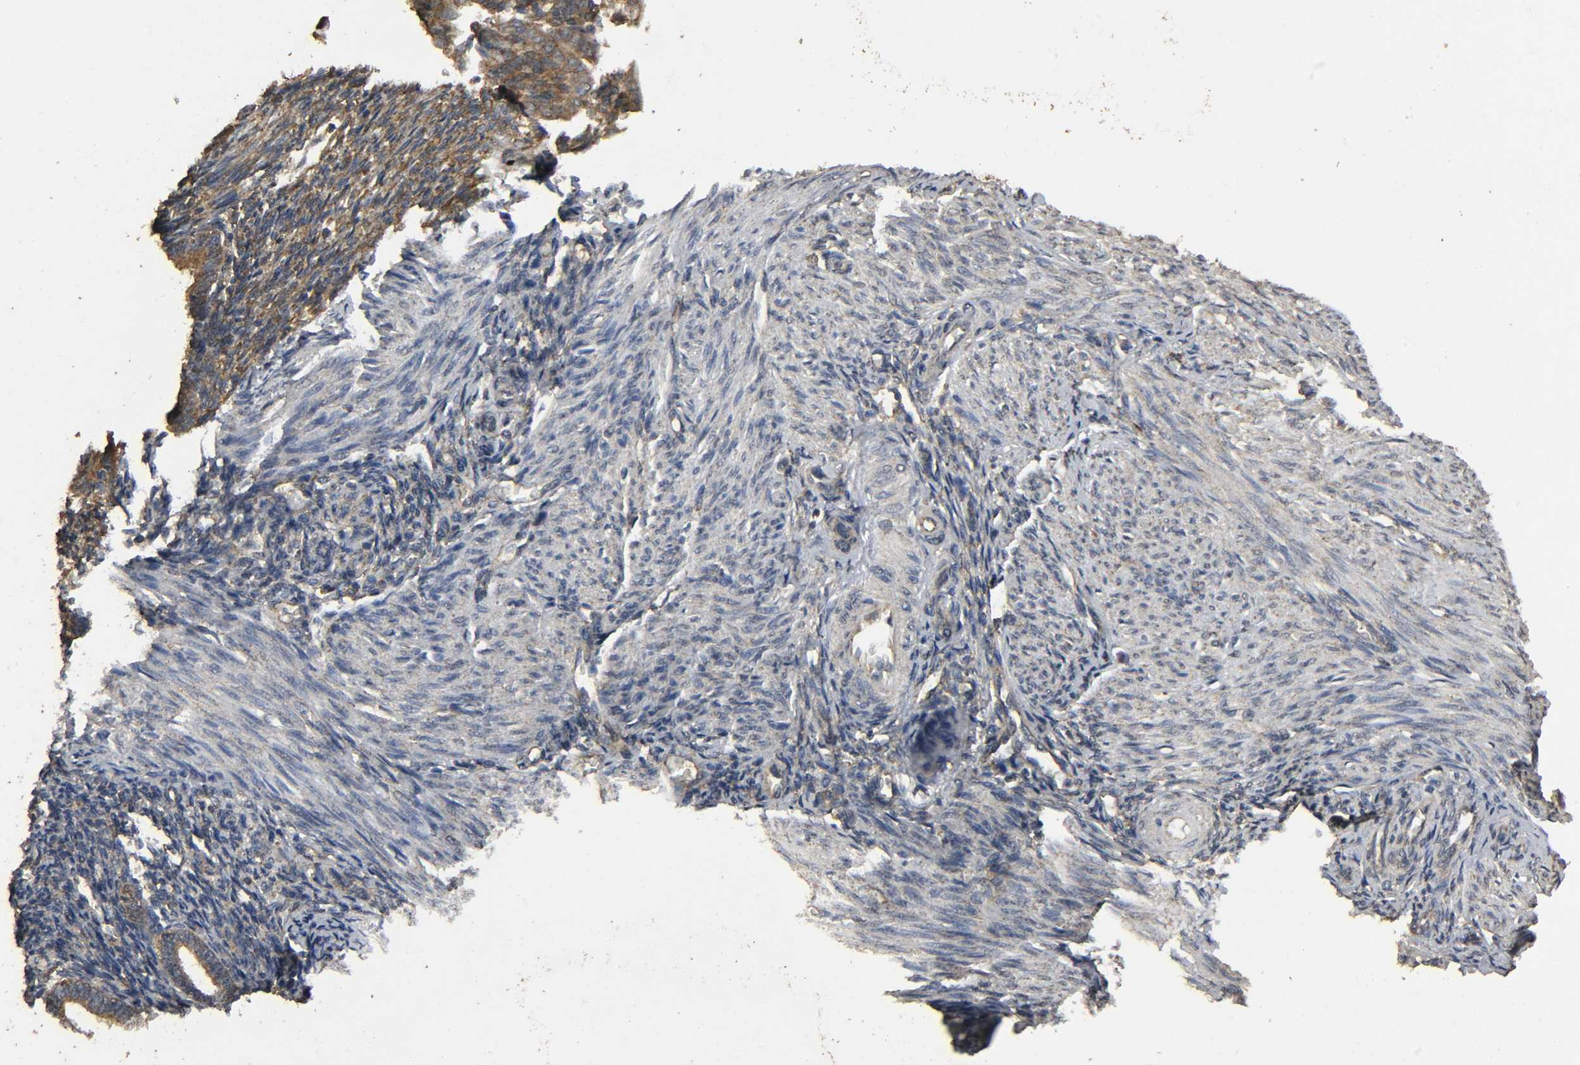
{"staining": {"intensity": "weak", "quantity": ">75%", "location": "cytoplasmic/membranous"}, "tissue": "endometrium", "cell_type": "Cells in endometrial stroma", "image_type": "normal", "snomed": [{"axis": "morphology", "description": "Normal tissue, NOS"}, {"axis": "topography", "description": "Endometrium"}], "caption": "Endometrium stained for a protein (brown) displays weak cytoplasmic/membranous positive expression in about >75% of cells in endometrial stroma.", "gene": "DDX6", "patient": {"sex": "female", "age": 27}}